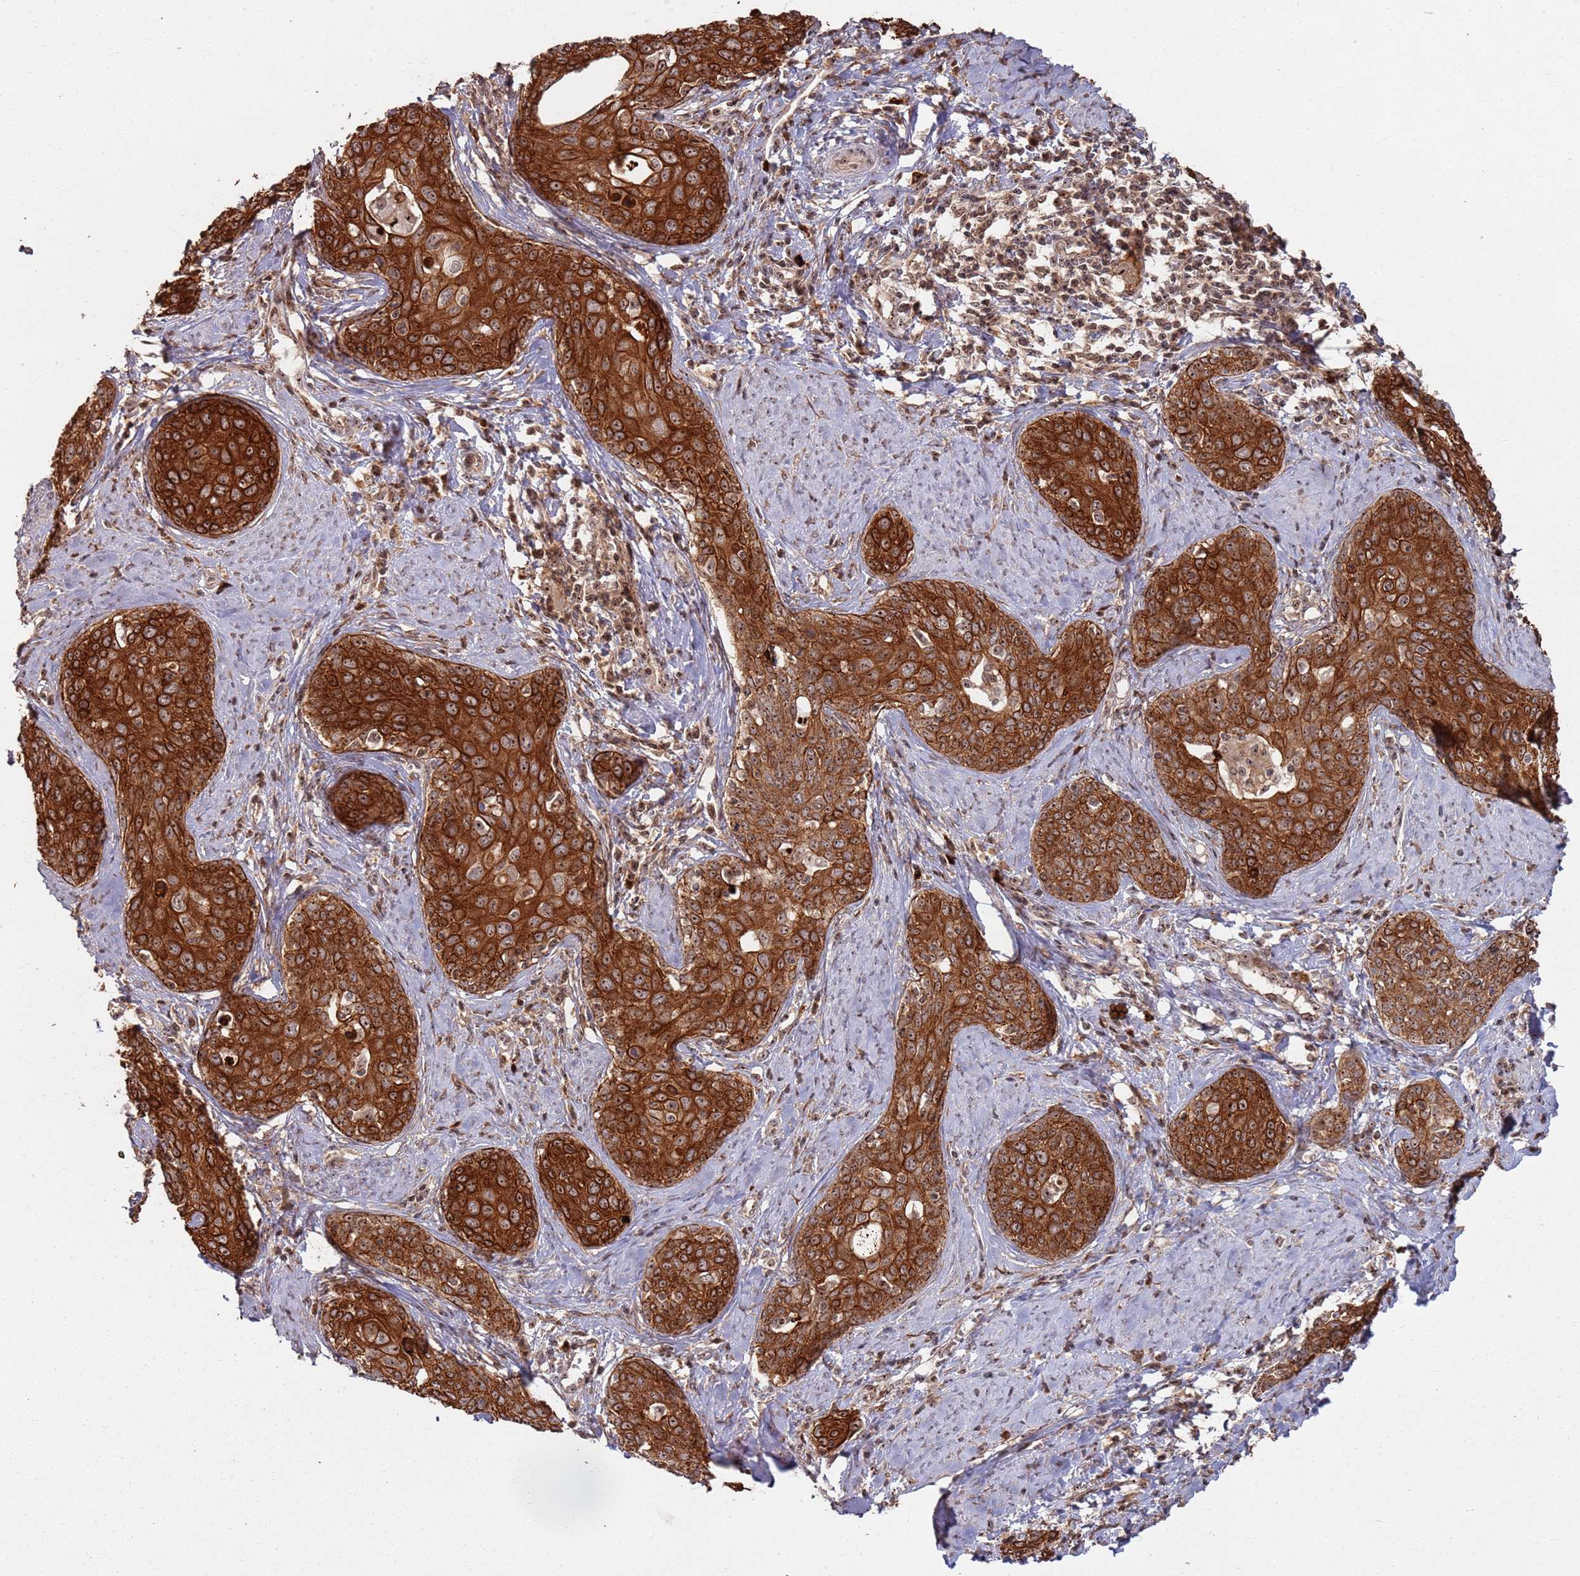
{"staining": {"intensity": "strong", "quantity": ">75%", "location": "cytoplasmic/membranous,nuclear"}, "tissue": "cervical cancer", "cell_type": "Tumor cells", "image_type": "cancer", "snomed": [{"axis": "morphology", "description": "Squamous cell carcinoma, NOS"}, {"axis": "topography", "description": "Cervix"}], "caption": "Human cervical cancer (squamous cell carcinoma) stained with a brown dye shows strong cytoplasmic/membranous and nuclear positive positivity in about >75% of tumor cells.", "gene": "UTP11", "patient": {"sex": "female", "age": 52}}